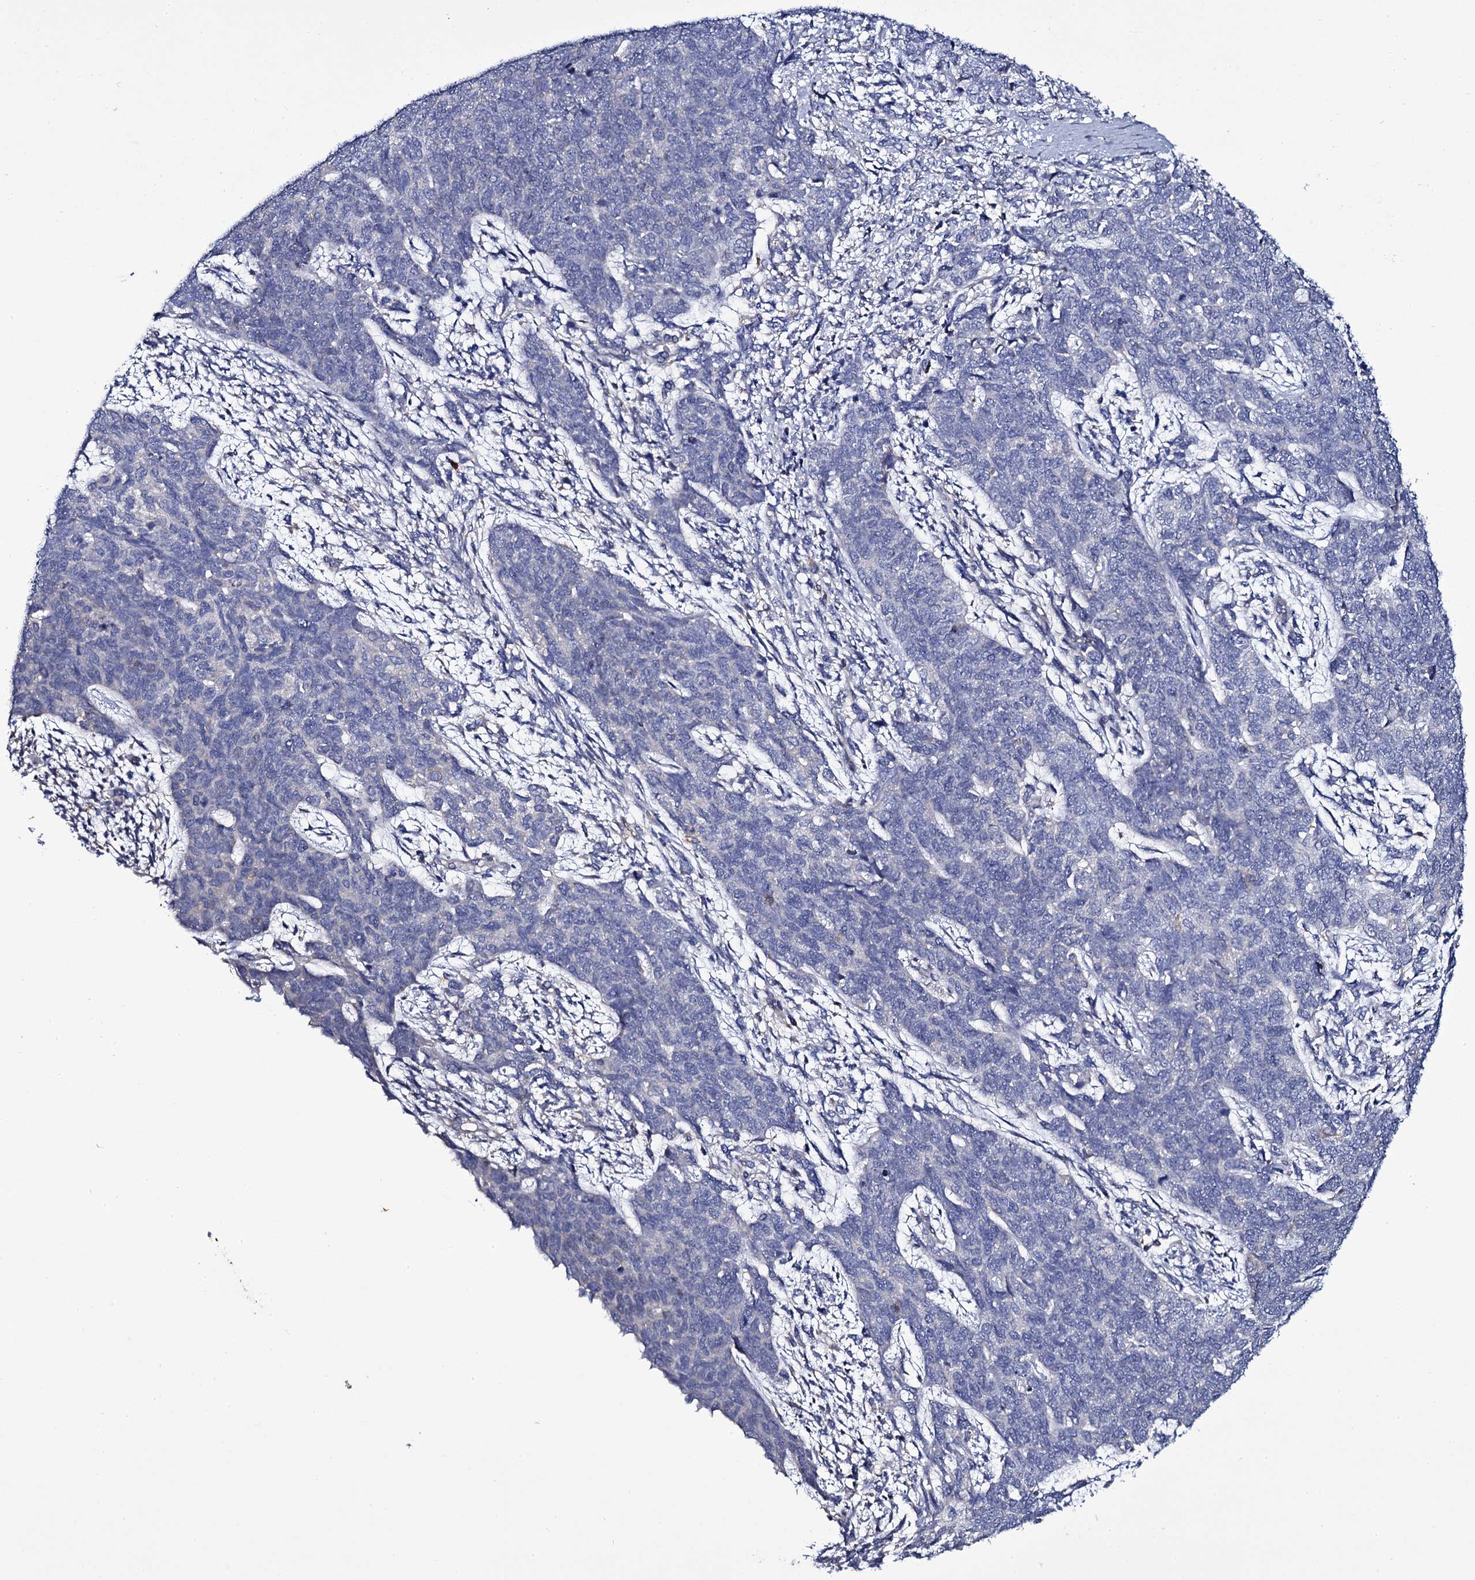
{"staining": {"intensity": "negative", "quantity": "none", "location": "none"}, "tissue": "cervical cancer", "cell_type": "Tumor cells", "image_type": "cancer", "snomed": [{"axis": "morphology", "description": "Squamous cell carcinoma, NOS"}, {"axis": "topography", "description": "Cervix"}], "caption": "Immunohistochemical staining of cervical cancer demonstrates no significant staining in tumor cells.", "gene": "TTC23", "patient": {"sex": "female", "age": 63}}